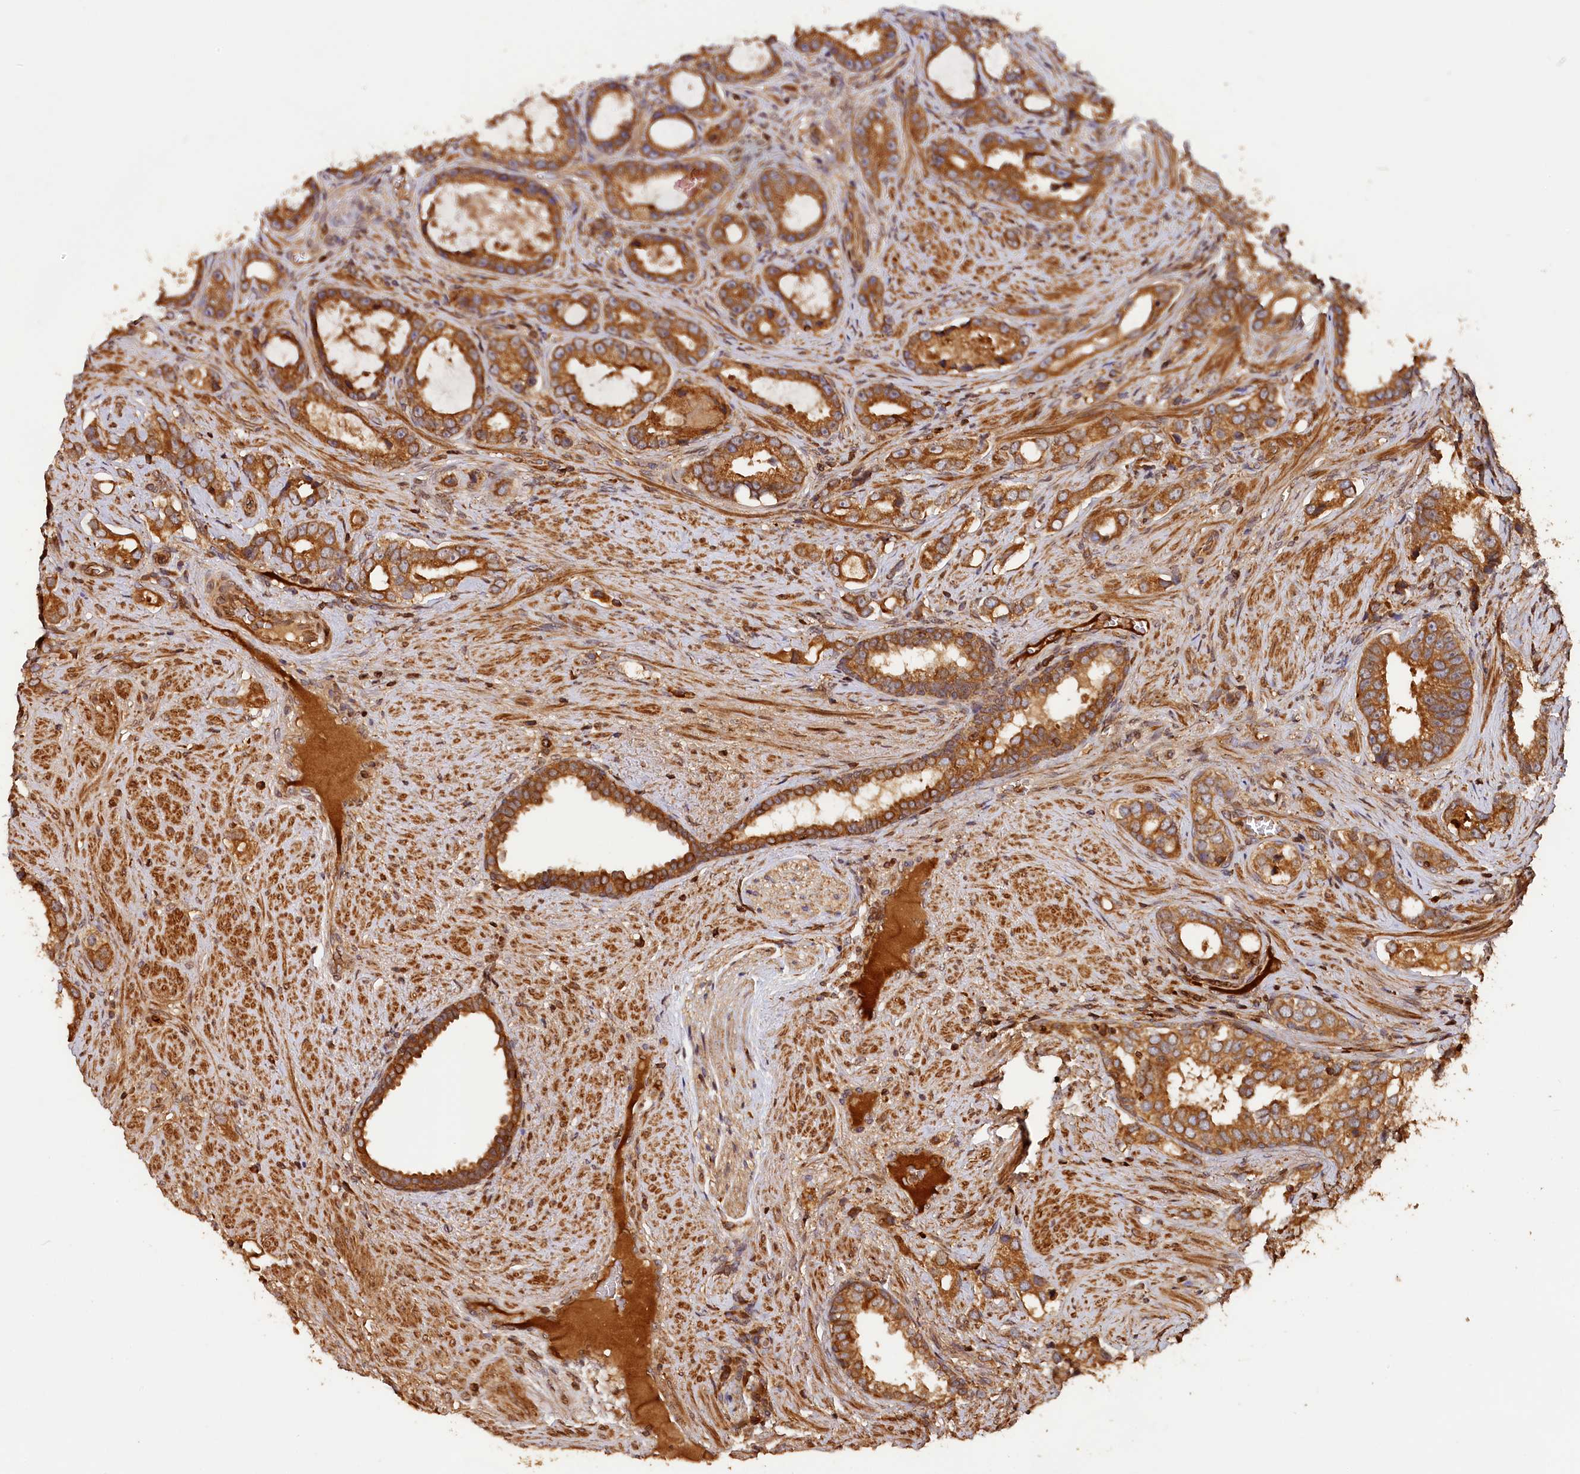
{"staining": {"intensity": "strong", "quantity": ">75%", "location": "cytoplasmic/membranous"}, "tissue": "prostate cancer", "cell_type": "Tumor cells", "image_type": "cancer", "snomed": [{"axis": "morphology", "description": "Adenocarcinoma, High grade"}, {"axis": "topography", "description": "Prostate"}], "caption": "This is an image of immunohistochemistry staining of prostate adenocarcinoma (high-grade), which shows strong expression in the cytoplasmic/membranous of tumor cells.", "gene": "HMOX2", "patient": {"sex": "male", "age": 67}}